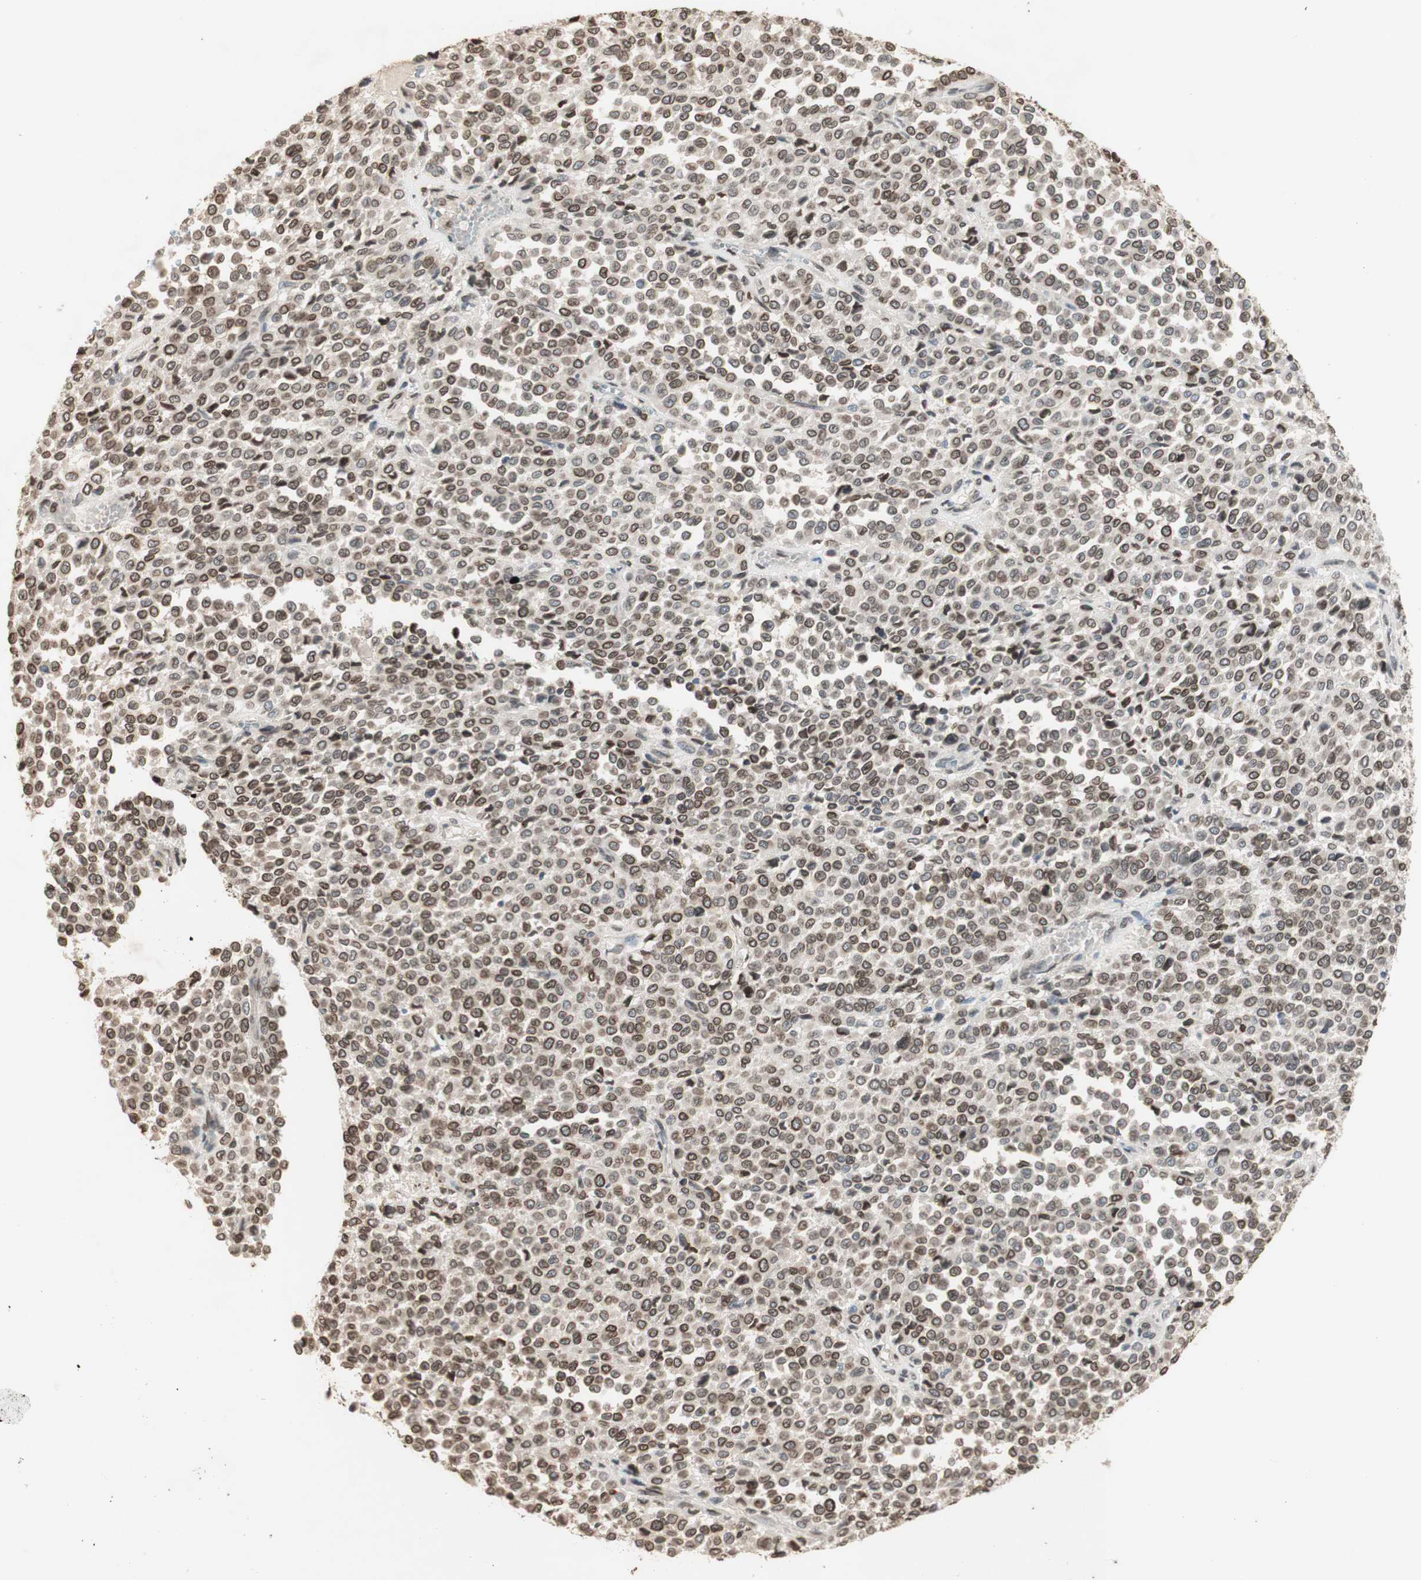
{"staining": {"intensity": "moderate", "quantity": ">75%", "location": "cytoplasmic/membranous,nuclear"}, "tissue": "melanoma", "cell_type": "Tumor cells", "image_type": "cancer", "snomed": [{"axis": "morphology", "description": "Malignant melanoma, Metastatic site"}, {"axis": "topography", "description": "Pancreas"}], "caption": "IHC (DAB) staining of melanoma reveals moderate cytoplasmic/membranous and nuclear protein positivity in approximately >75% of tumor cells.", "gene": "TMPO", "patient": {"sex": "female", "age": 30}}